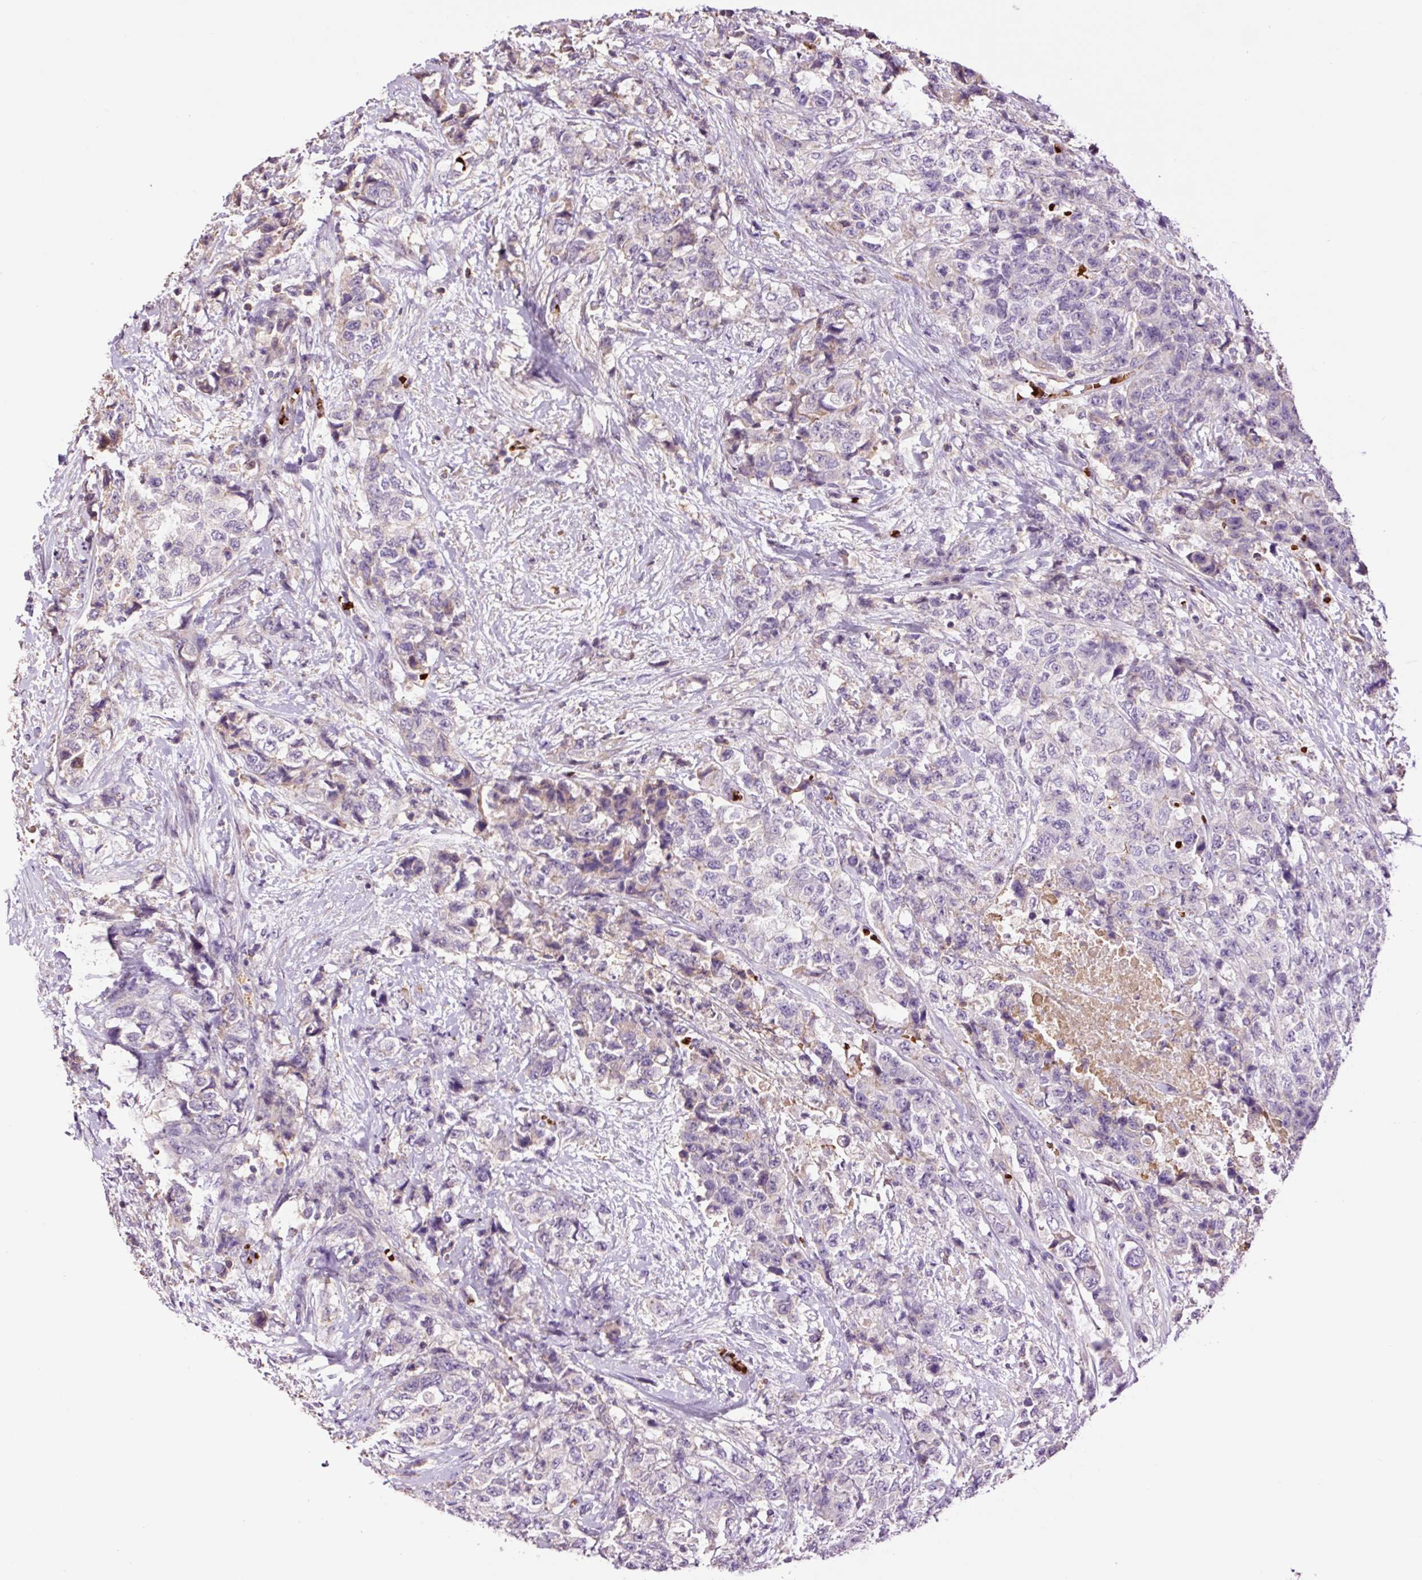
{"staining": {"intensity": "weak", "quantity": "<25%", "location": "cytoplasmic/membranous"}, "tissue": "urothelial cancer", "cell_type": "Tumor cells", "image_type": "cancer", "snomed": [{"axis": "morphology", "description": "Urothelial carcinoma, High grade"}, {"axis": "topography", "description": "Urinary bladder"}], "caption": "Urothelial cancer was stained to show a protein in brown. There is no significant expression in tumor cells. Brightfield microscopy of immunohistochemistry stained with DAB (brown) and hematoxylin (blue), captured at high magnification.", "gene": "TMEM235", "patient": {"sex": "female", "age": 78}}